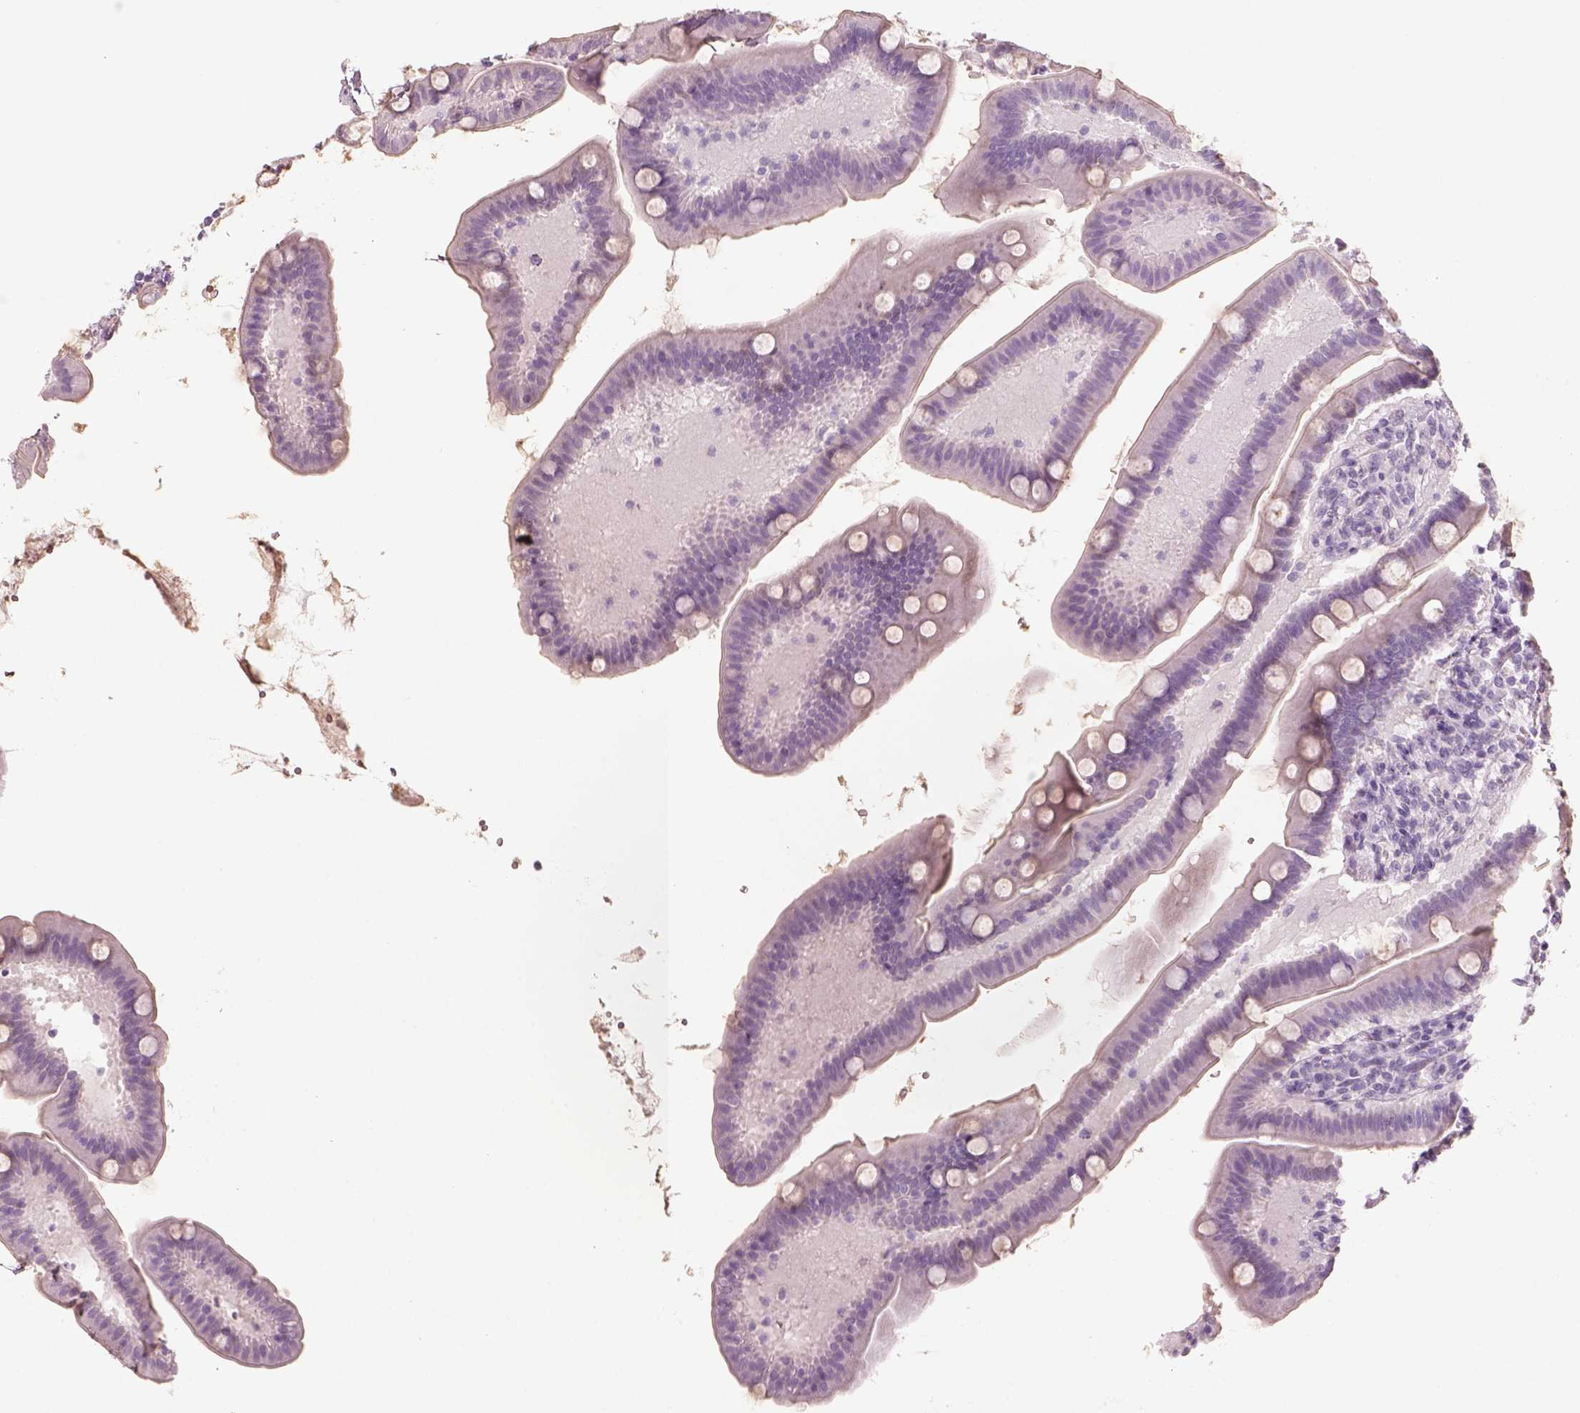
{"staining": {"intensity": "negative", "quantity": "none", "location": "none"}, "tissue": "small intestine", "cell_type": "Glandular cells", "image_type": "normal", "snomed": [{"axis": "morphology", "description": "Normal tissue, NOS"}, {"axis": "topography", "description": "Small intestine"}], "caption": "Human small intestine stained for a protein using immunohistochemistry (IHC) exhibits no staining in glandular cells.", "gene": "SLC6A2", "patient": {"sex": "male", "age": 66}}